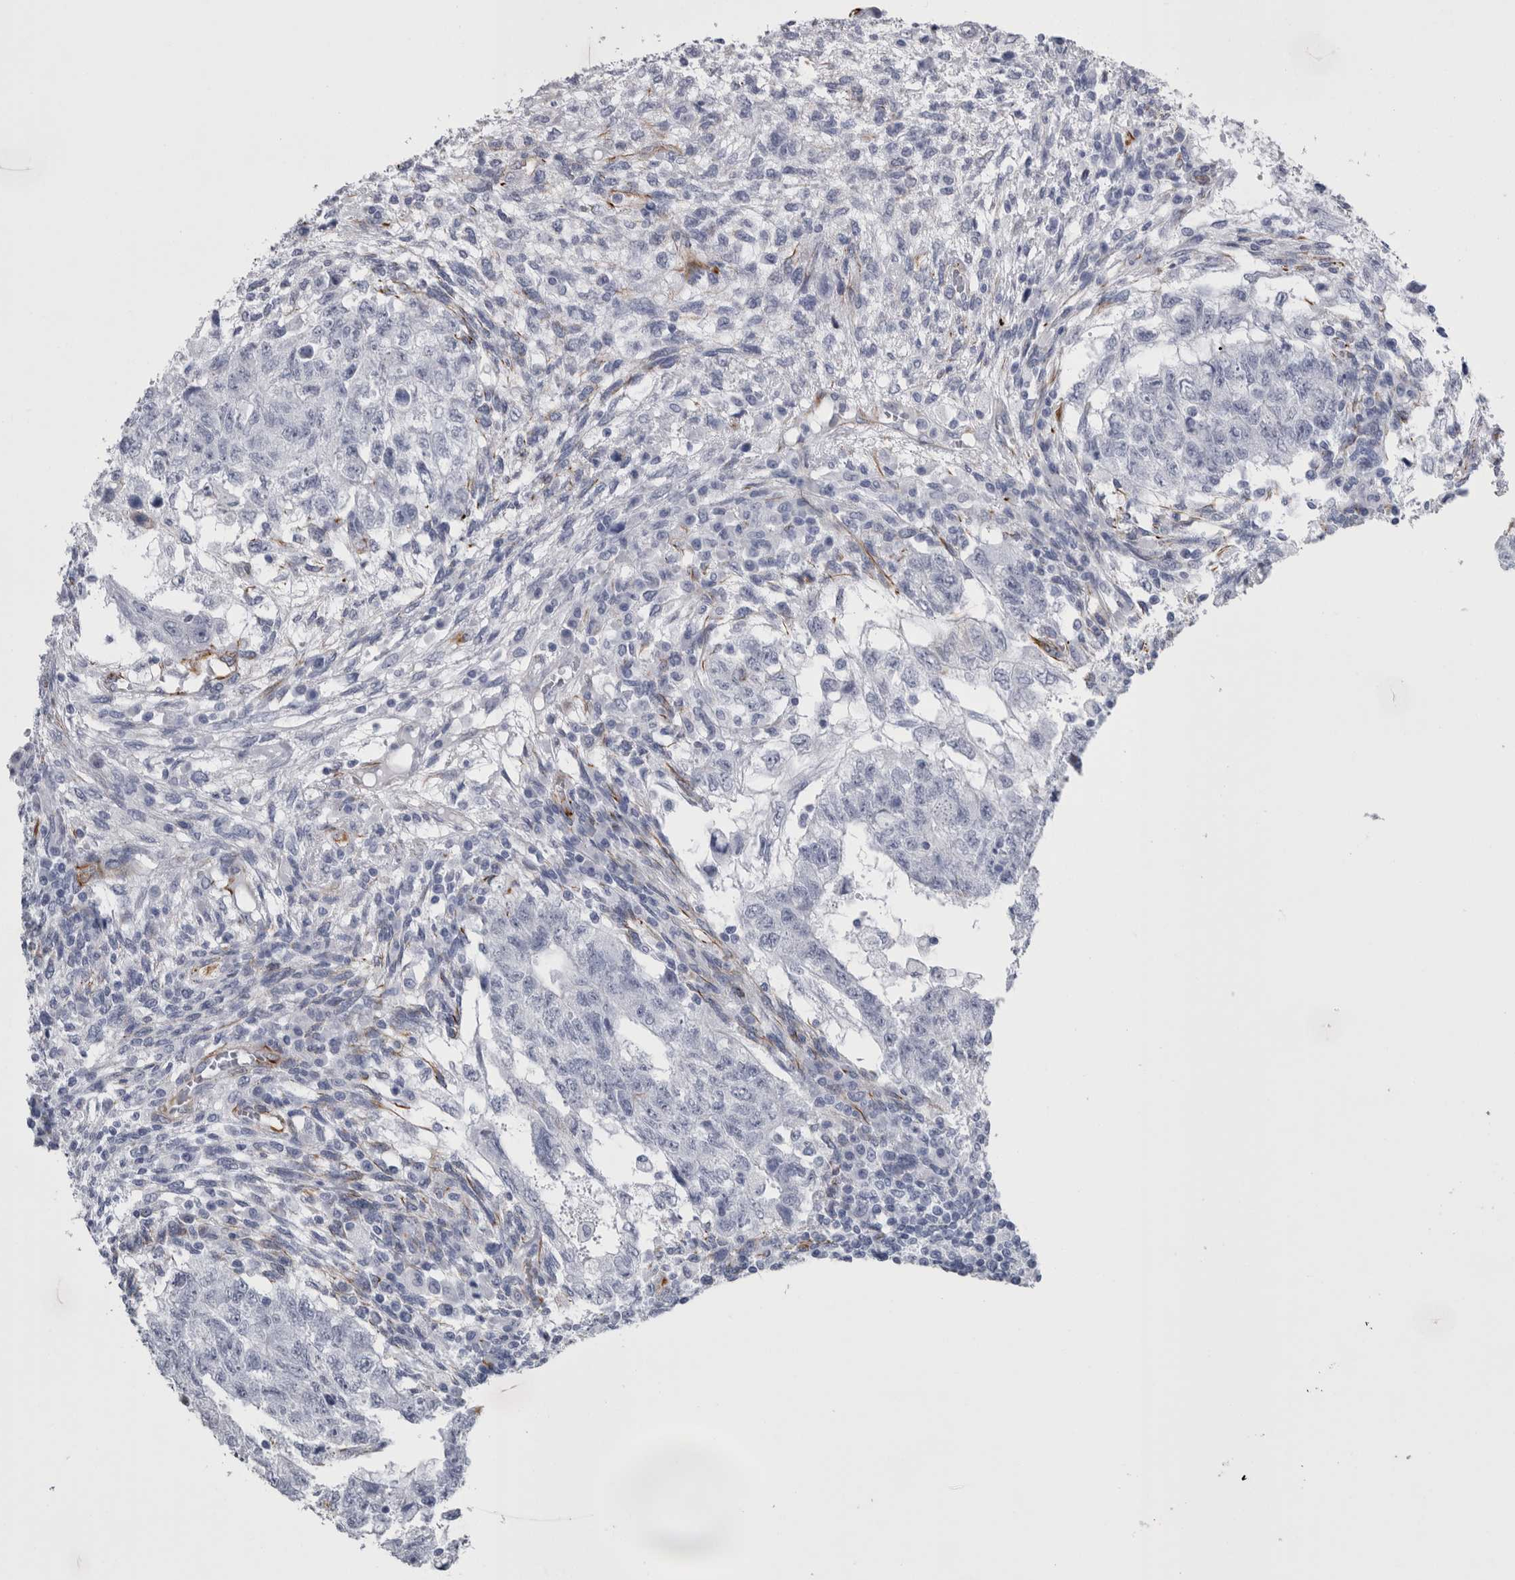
{"staining": {"intensity": "negative", "quantity": "none", "location": "none"}, "tissue": "testis cancer", "cell_type": "Tumor cells", "image_type": "cancer", "snomed": [{"axis": "morphology", "description": "Normal tissue, NOS"}, {"axis": "morphology", "description": "Carcinoma, Embryonal, NOS"}, {"axis": "topography", "description": "Testis"}], "caption": "An IHC image of embryonal carcinoma (testis) is shown. There is no staining in tumor cells of embryonal carcinoma (testis).", "gene": "VWDE", "patient": {"sex": "male", "age": 36}}